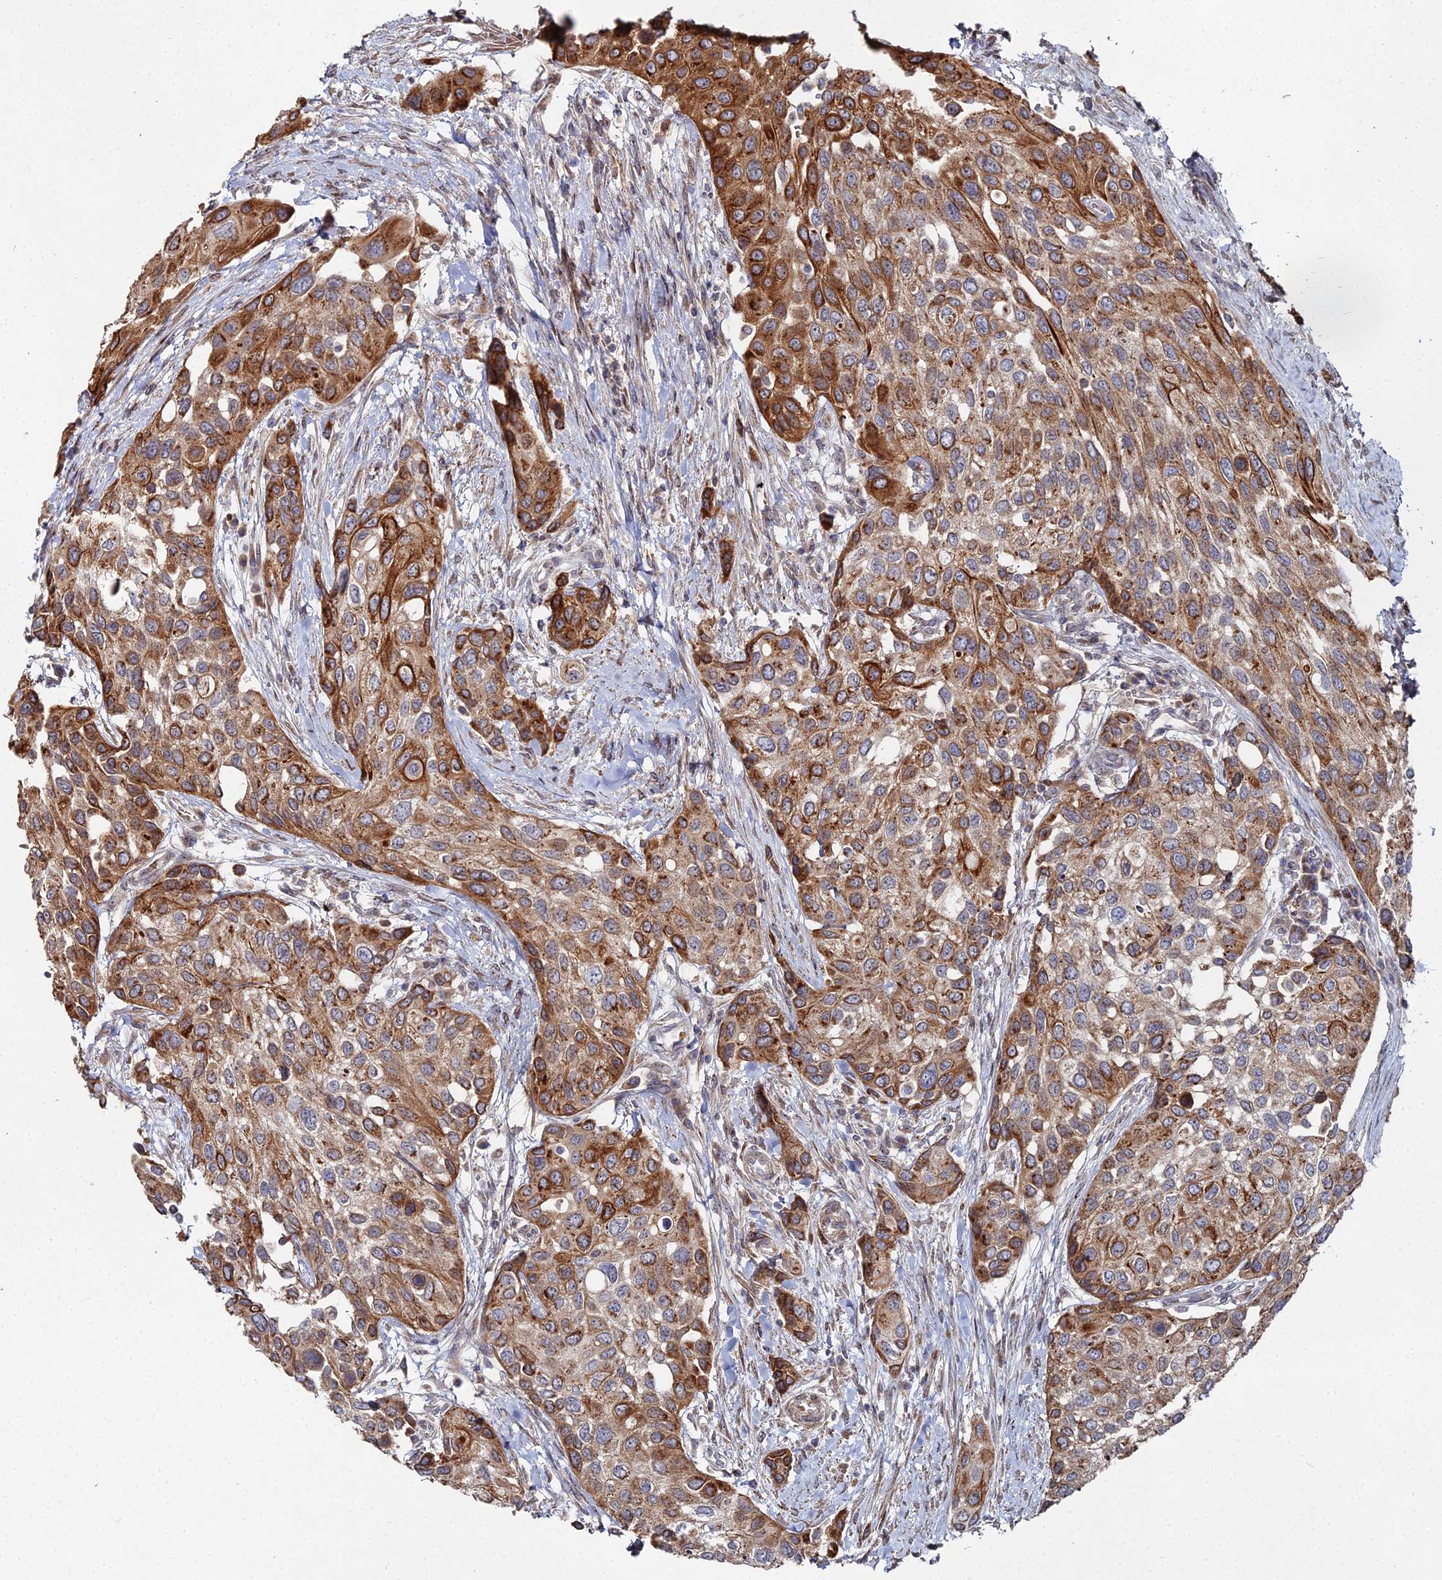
{"staining": {"intensity": "strong", "quantity": "25%-75%", "location": "cytoplasmic/membranous"}, "tissue": "urothelial cancer", "cell_type": "Tumor cells", "image_type": "cancer", "snomed": [{"axis": "morphology", "description": "Normal tissue, NOS"}, {"axis": "morphology", "description": "Urothelial carcinoma, High grade"}, {"axis": "topography", "description": "Vascular tissue"}, {"axis": "topography", "description": "Urinary bladder"}], "caption": "The histopathology image displays staining of urothelial cancer, revealing strong cytoplasmic/membranous protein staining (brown color) within tumor cells.", "gene": "SGMS1", "patient": {"sex": "female", "age": 56}}